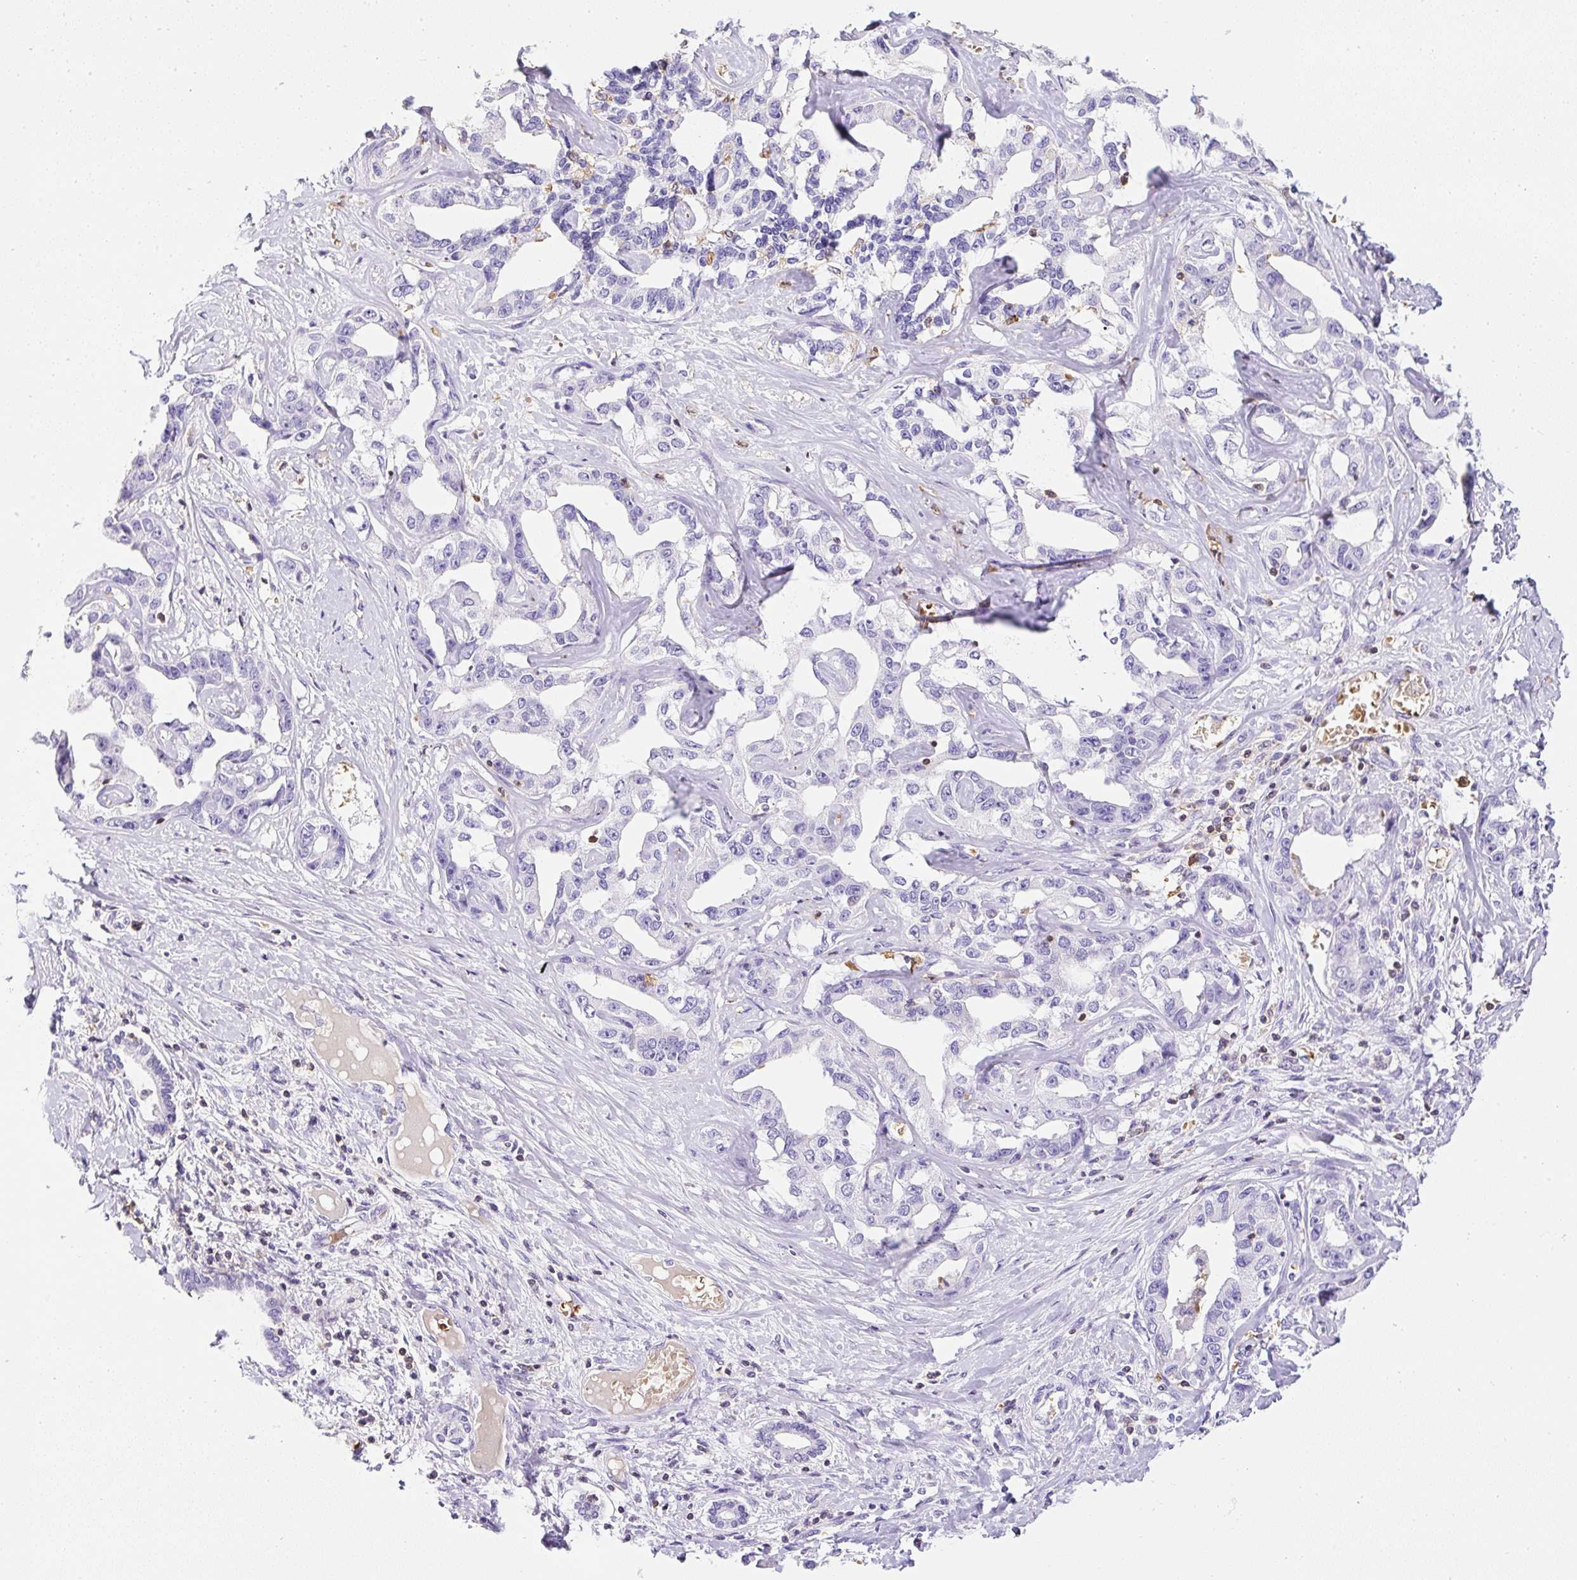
{"staining": {"intensity": "negative", "quantity": "none", "location": "none"}, "tissue": "liver cancer", "cell_type": "Tumor cells", "image_type": "cancer", "snomed": [{"axis": "morphology", "description": "Cholangiocarcinoma"}, {"axis": "topography", "description": "Liver"}], "caption": "This is a image of immunohistochemistry (IHC) staining of liver cholangiocarcinoma, which shows no staining in tumor cells.", "gene": "FAM228B", "patient": {"sex": "male", "age": 59}}